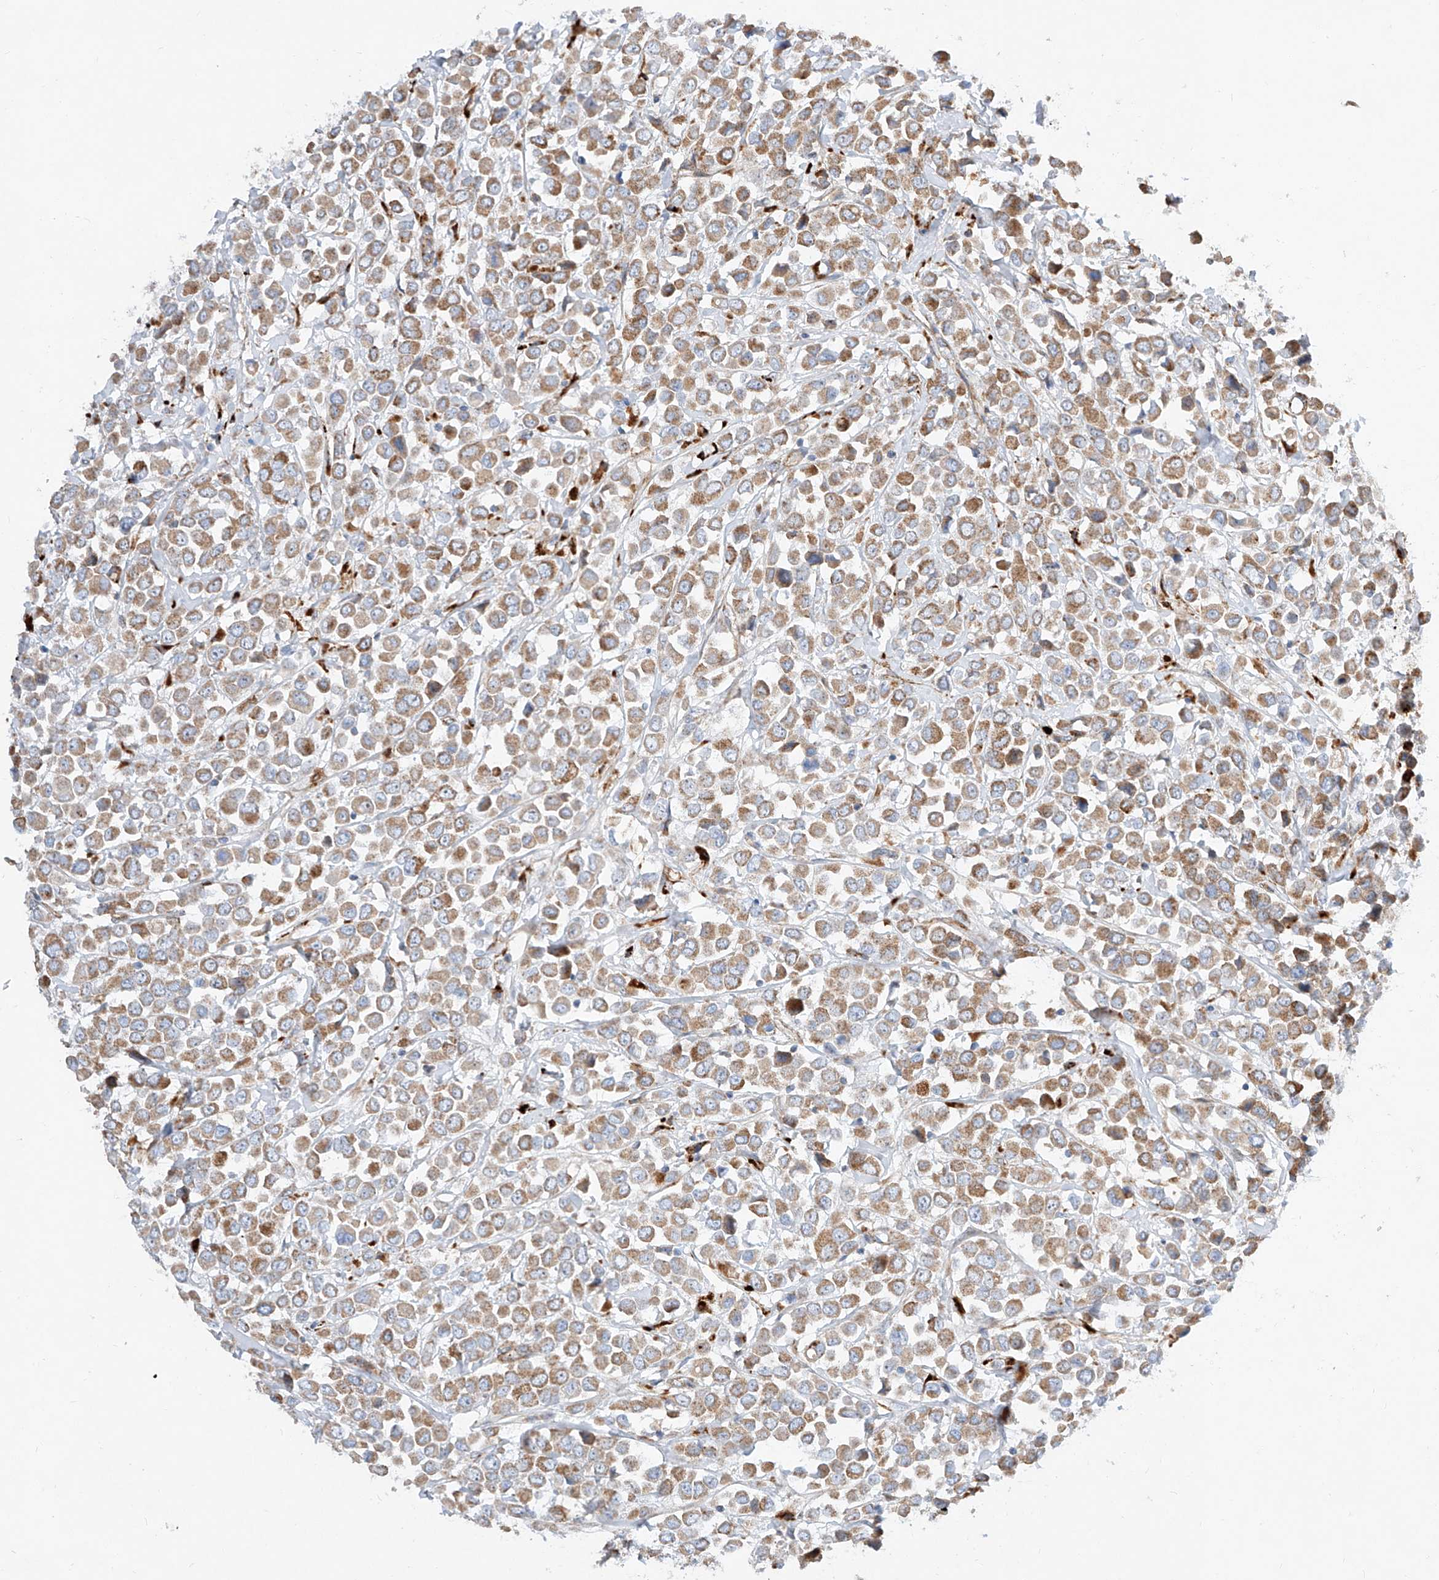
{"staining": {"intensity": "moderate", "quantity": ">75%", "location": "cytoplasmic/membranous"}, "tissue": "breast cancer", "cell_type": "Tumor cells", "image_type": "cancer", "snomed": [{"axis": "morphology", "description": "Duct carcinoma"}, {"axis": "topography", "description": "Breast"}], "caption": "Immunohistochemical staining of intraductal carcinoma (breast) exhibits moderate cytoplasmic/membranous protein expression in about >75% of tumor cells. (DAB = brown stain, brightfield microscopy at high magnification).", "gene": "CST9", "patient": {"sex": "female", "age": 61}}